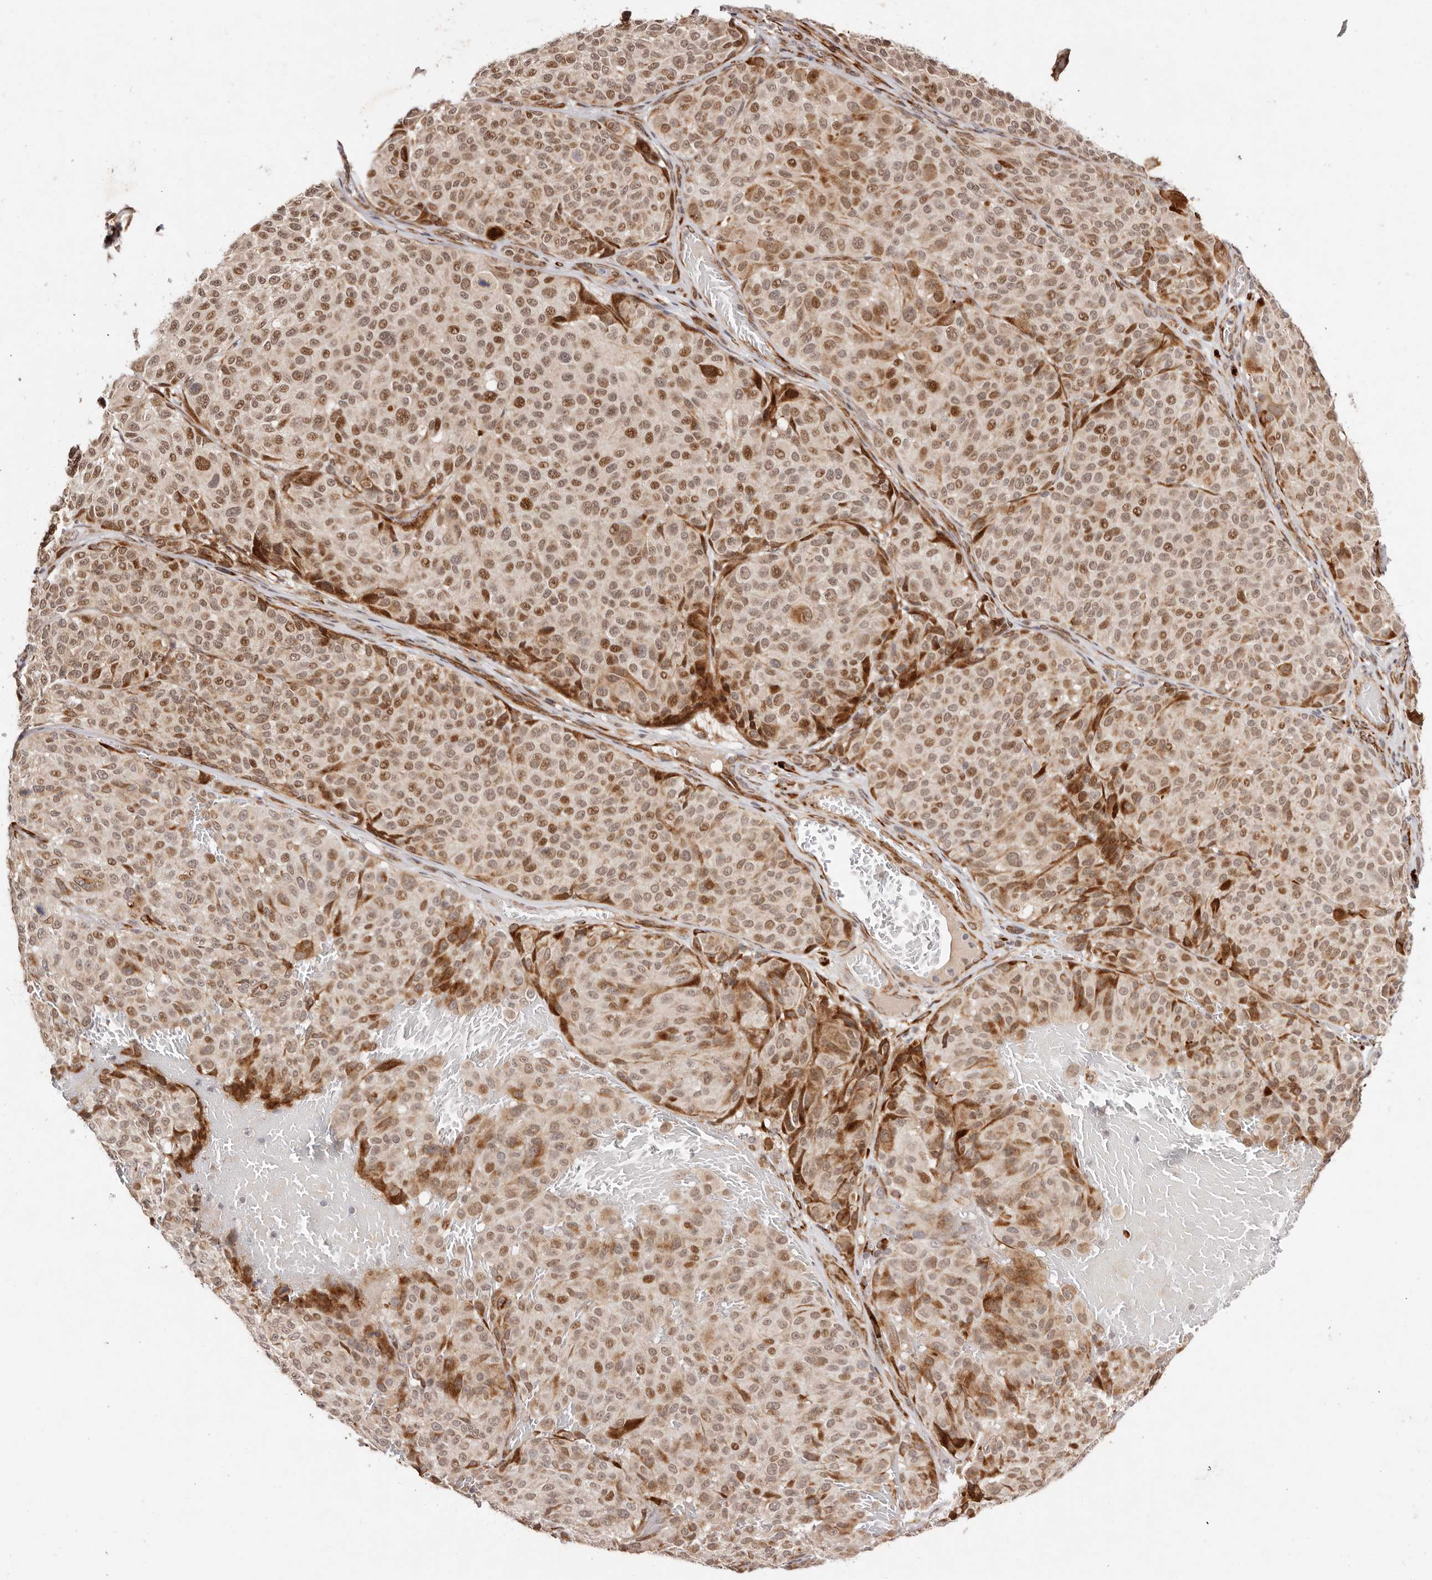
{"staining": {"intensity": "moderate", "quantity": ">75%", "location": "cytoplasmic/membranous,nuclear"}, "tissue": "melanoma", "cell_type": "Tumor cells", "image_type": "cancer", "snomed": [{"axis": "morphology", "description": "Malignant melanoma, NOS"}, {"axis": "topography", "description": "Skin"}], "caption": "About >75% of tumor cells in malignant melanoma demonstrate moderate cytoplasmic/membranous and nuclear protein staining as visualized by brown immunohistochemical staining.", "gene": "BCL2L15", "patient": {"sex": "male", "age": 83}}